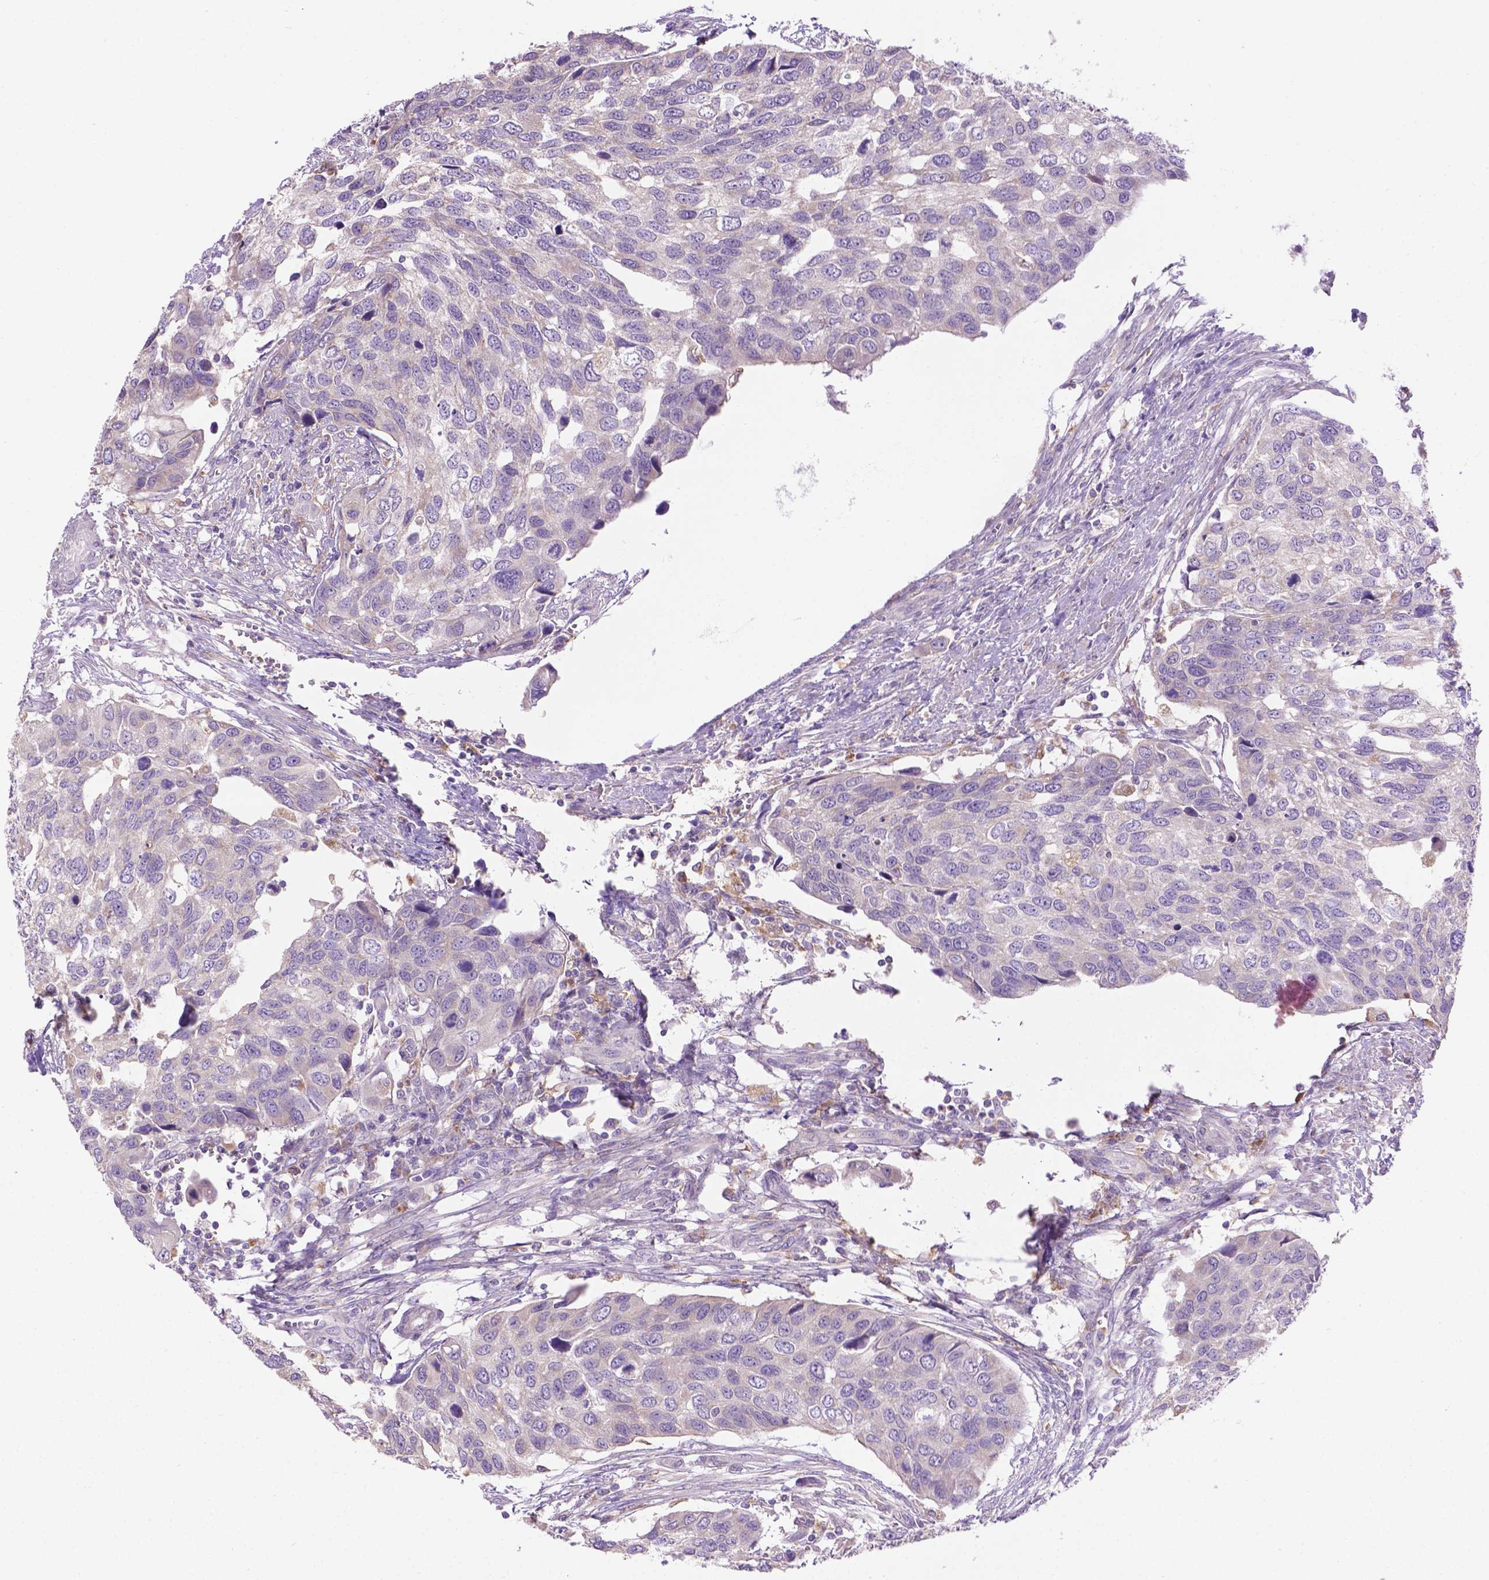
{"staining": {"intensity": "negative", "quantity": "none", "location": "none"}, "tissue": "urothelial cancer", "cell_type": "Tumor cells", "image_type": "cancer", "snomed": [{"axis": "morphology", "description": "Urothelial carcinoma, High grade"}, {"axis": "topography", "description": "Urinary bladder"}], "caption": "High-grade urothelial carcinoma was stained to show a protein in brown. There is no significant staining in tumor cells.", "gene": "CDH7", "patient": {"sex": "male", "age": 60}}